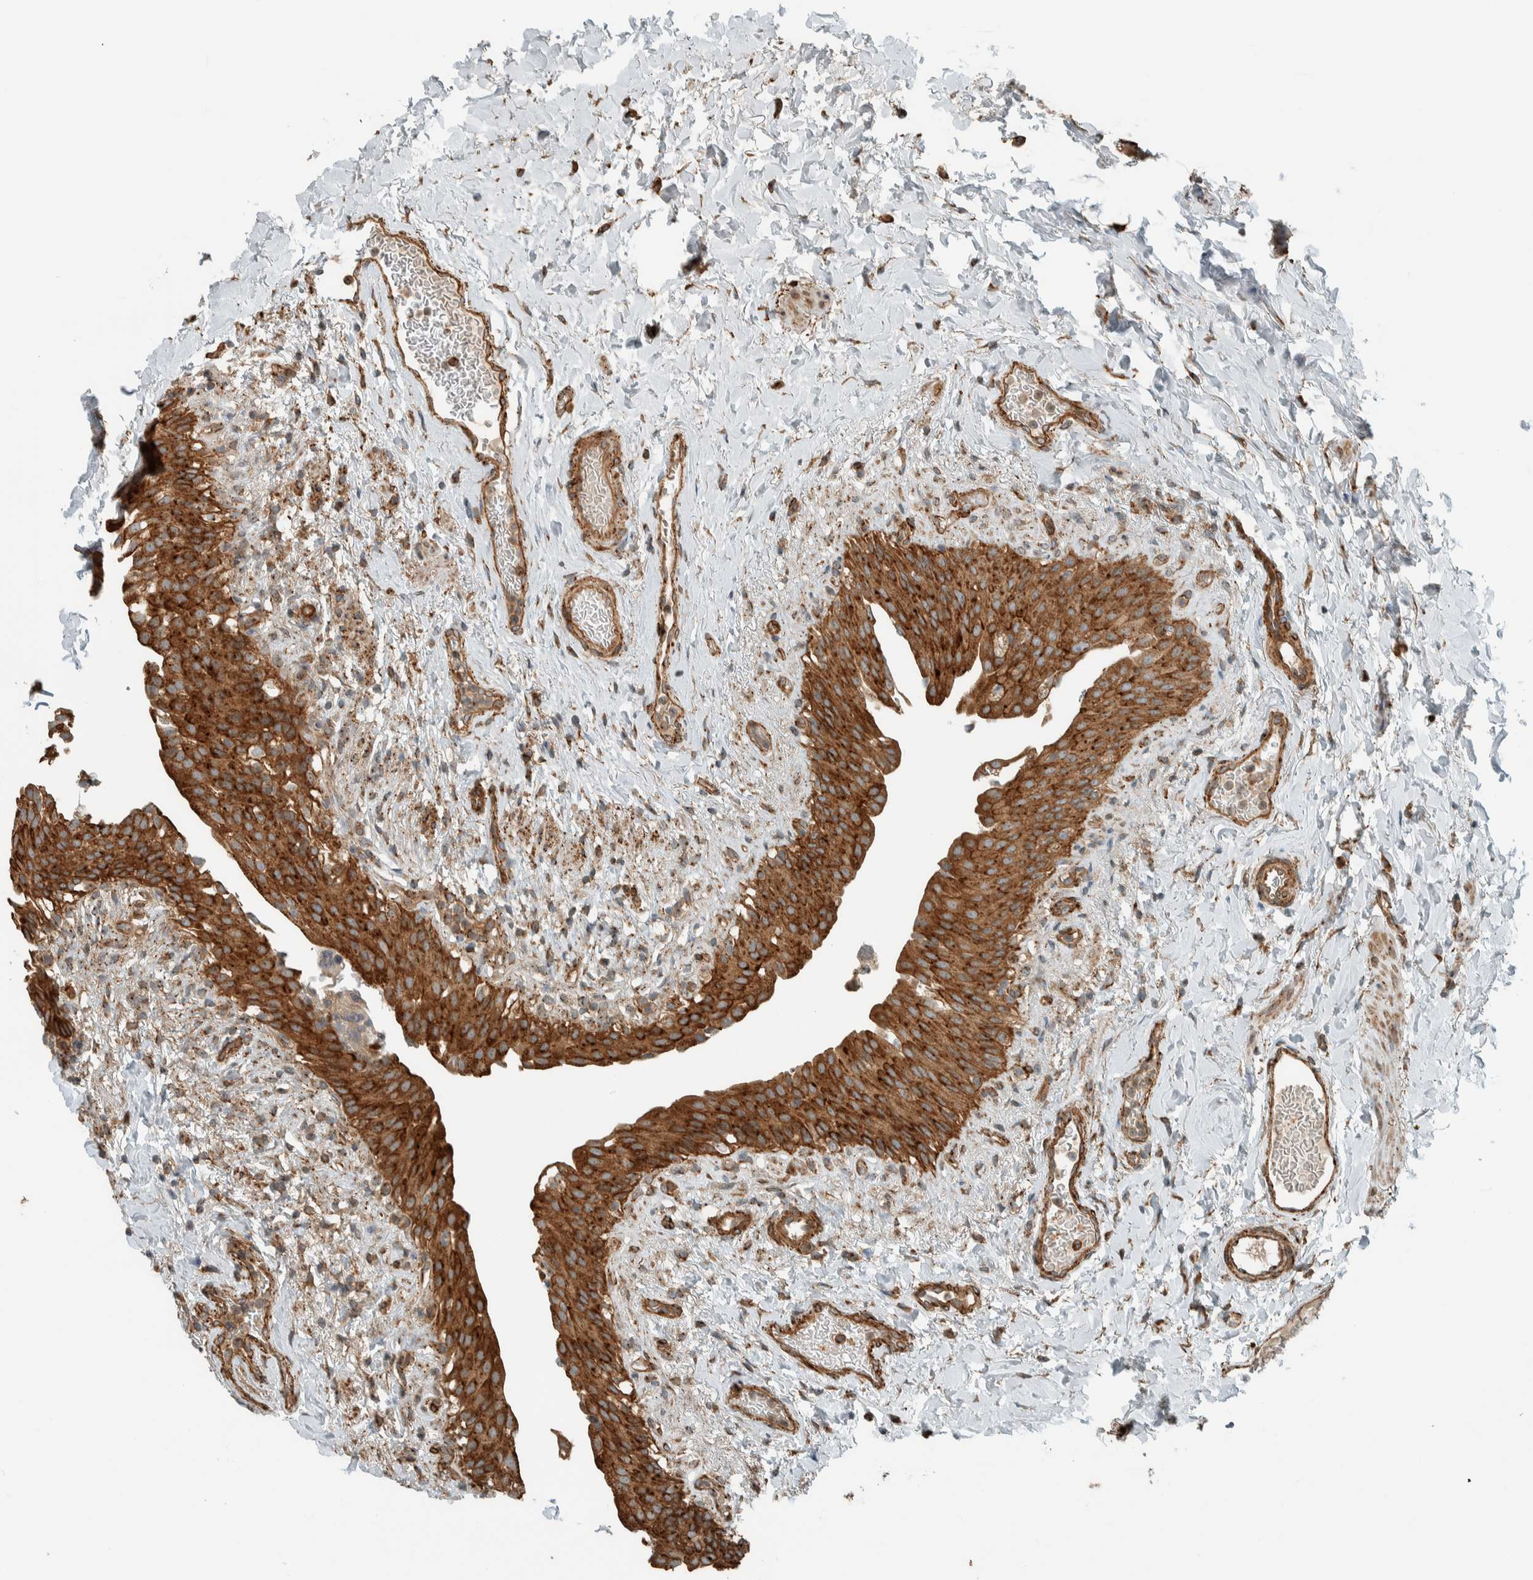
{"staining": {"intensity": "strong", "quantity": ">75%", "location": "cytoplasmic/membranous"}, "tissue": "urinary bladder", "cell_type": "Urothelial cells", "image_type": "normal", "snomed": [{"axis": "morphology", "description": "Normal tissue, NOS"}, {"axis": "topography", "description": "Urinary bladder"}], "caption": "Unremarkable urinary bladder was stained to show a protein in brown. There is high levels of strong cytoplasmic/membranous staining in approximately >75% of urothelial cells. (IHC, brightfield microscopy, high magnification).", "gene": "EXOC7", "patient": {"sex": "female", "age": 60}}